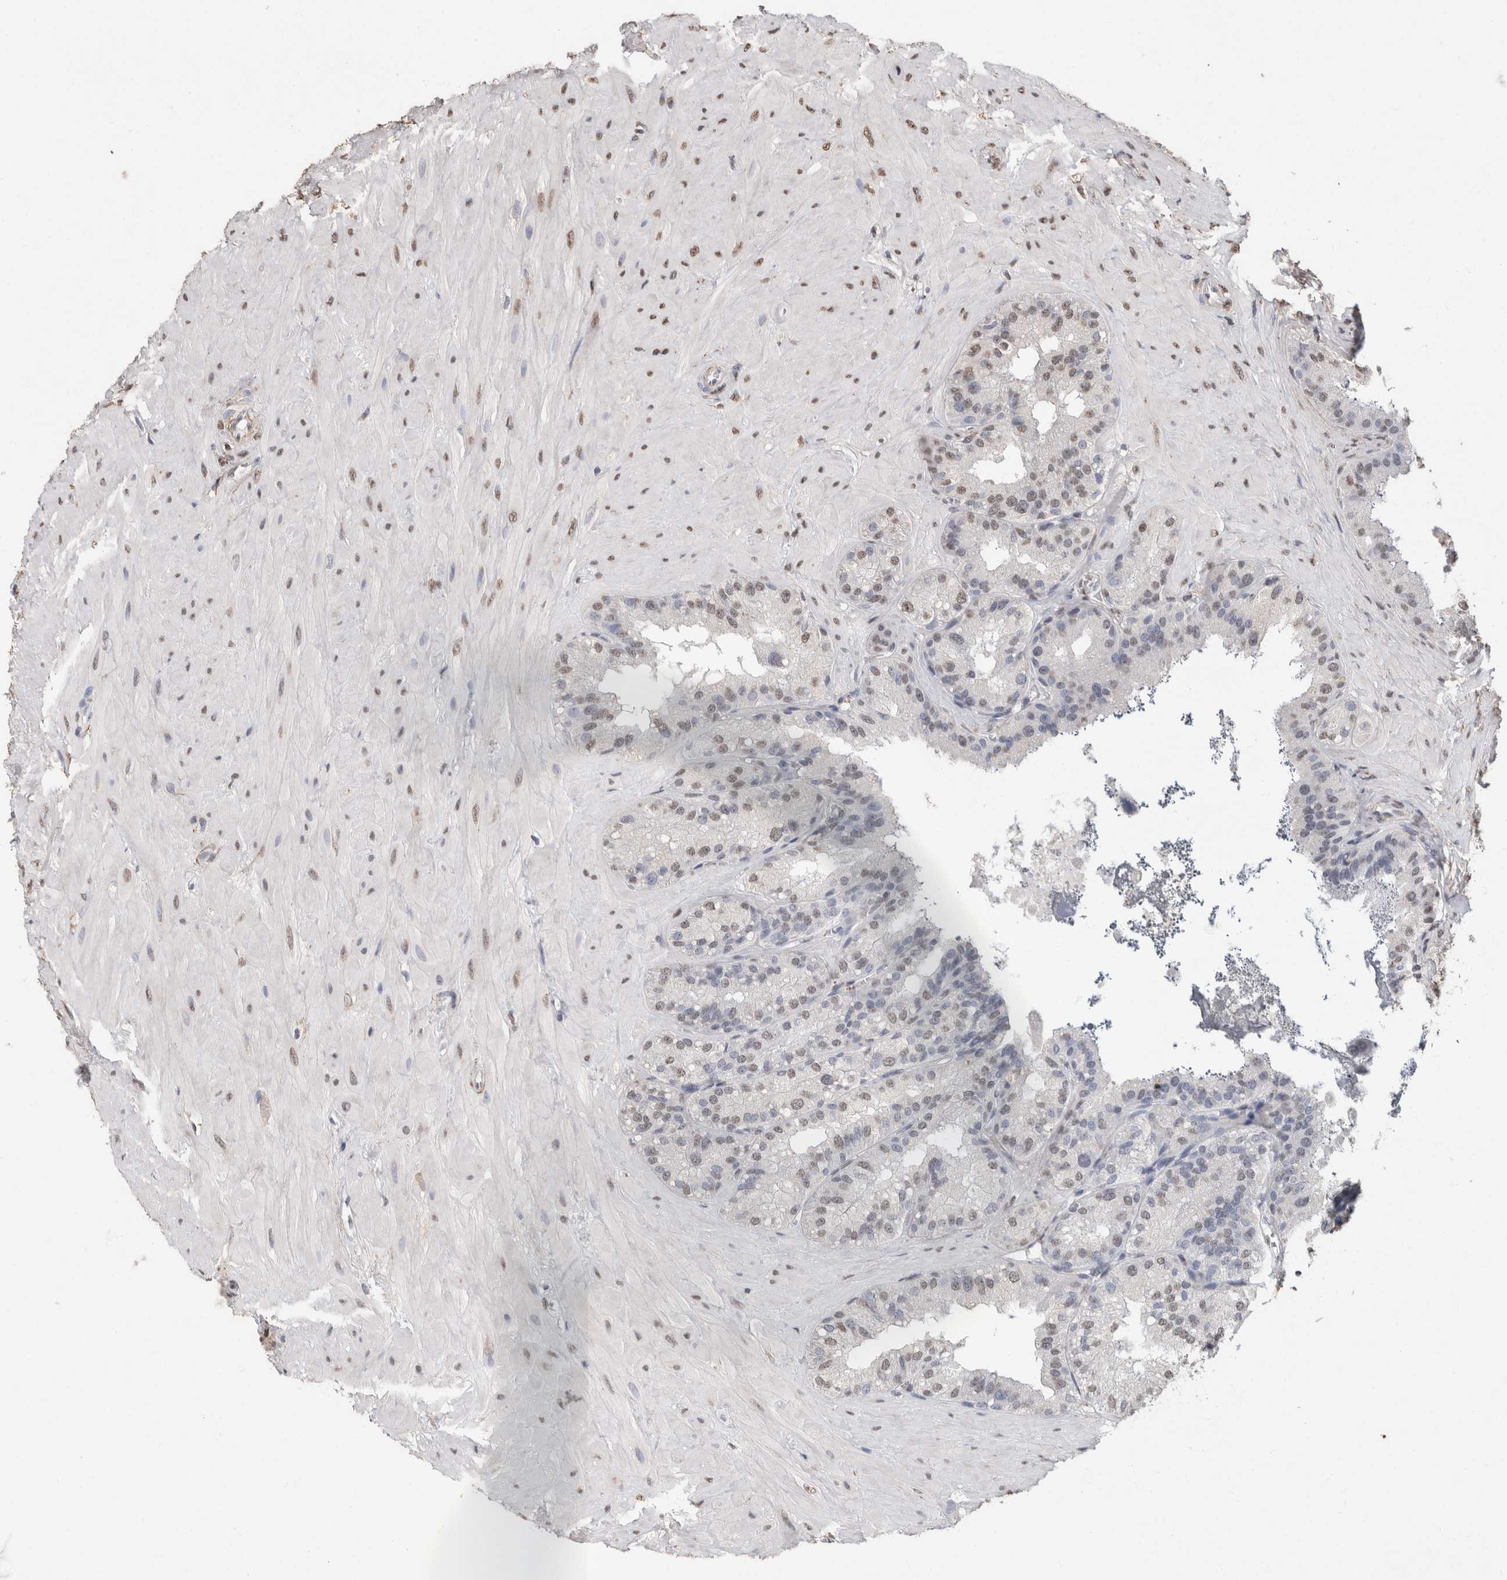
{"staining": {"intensity": "weak", "quantity": "25%-75%", "location": "nuclear"}, "tissue": "seminal vesicle", "cell_type": "Glandular cells", "image_type": "normal", "snomed": [{"axis": "morphology", "description": "Normal tissue, NOS"}, {"axis": "topography", "description": "Prostate"}, {"axis": "topography", "description": "Seminal veicle"}], "caption": "Immunohistochemistry (IHC) (DAB) staining of normal human seminal vesicle reveals weak nuclear protein positivity in about 25%-75% of glandular cells.", "gene": "LTBP1", "patient": {"sex": "male", "age": 51}}